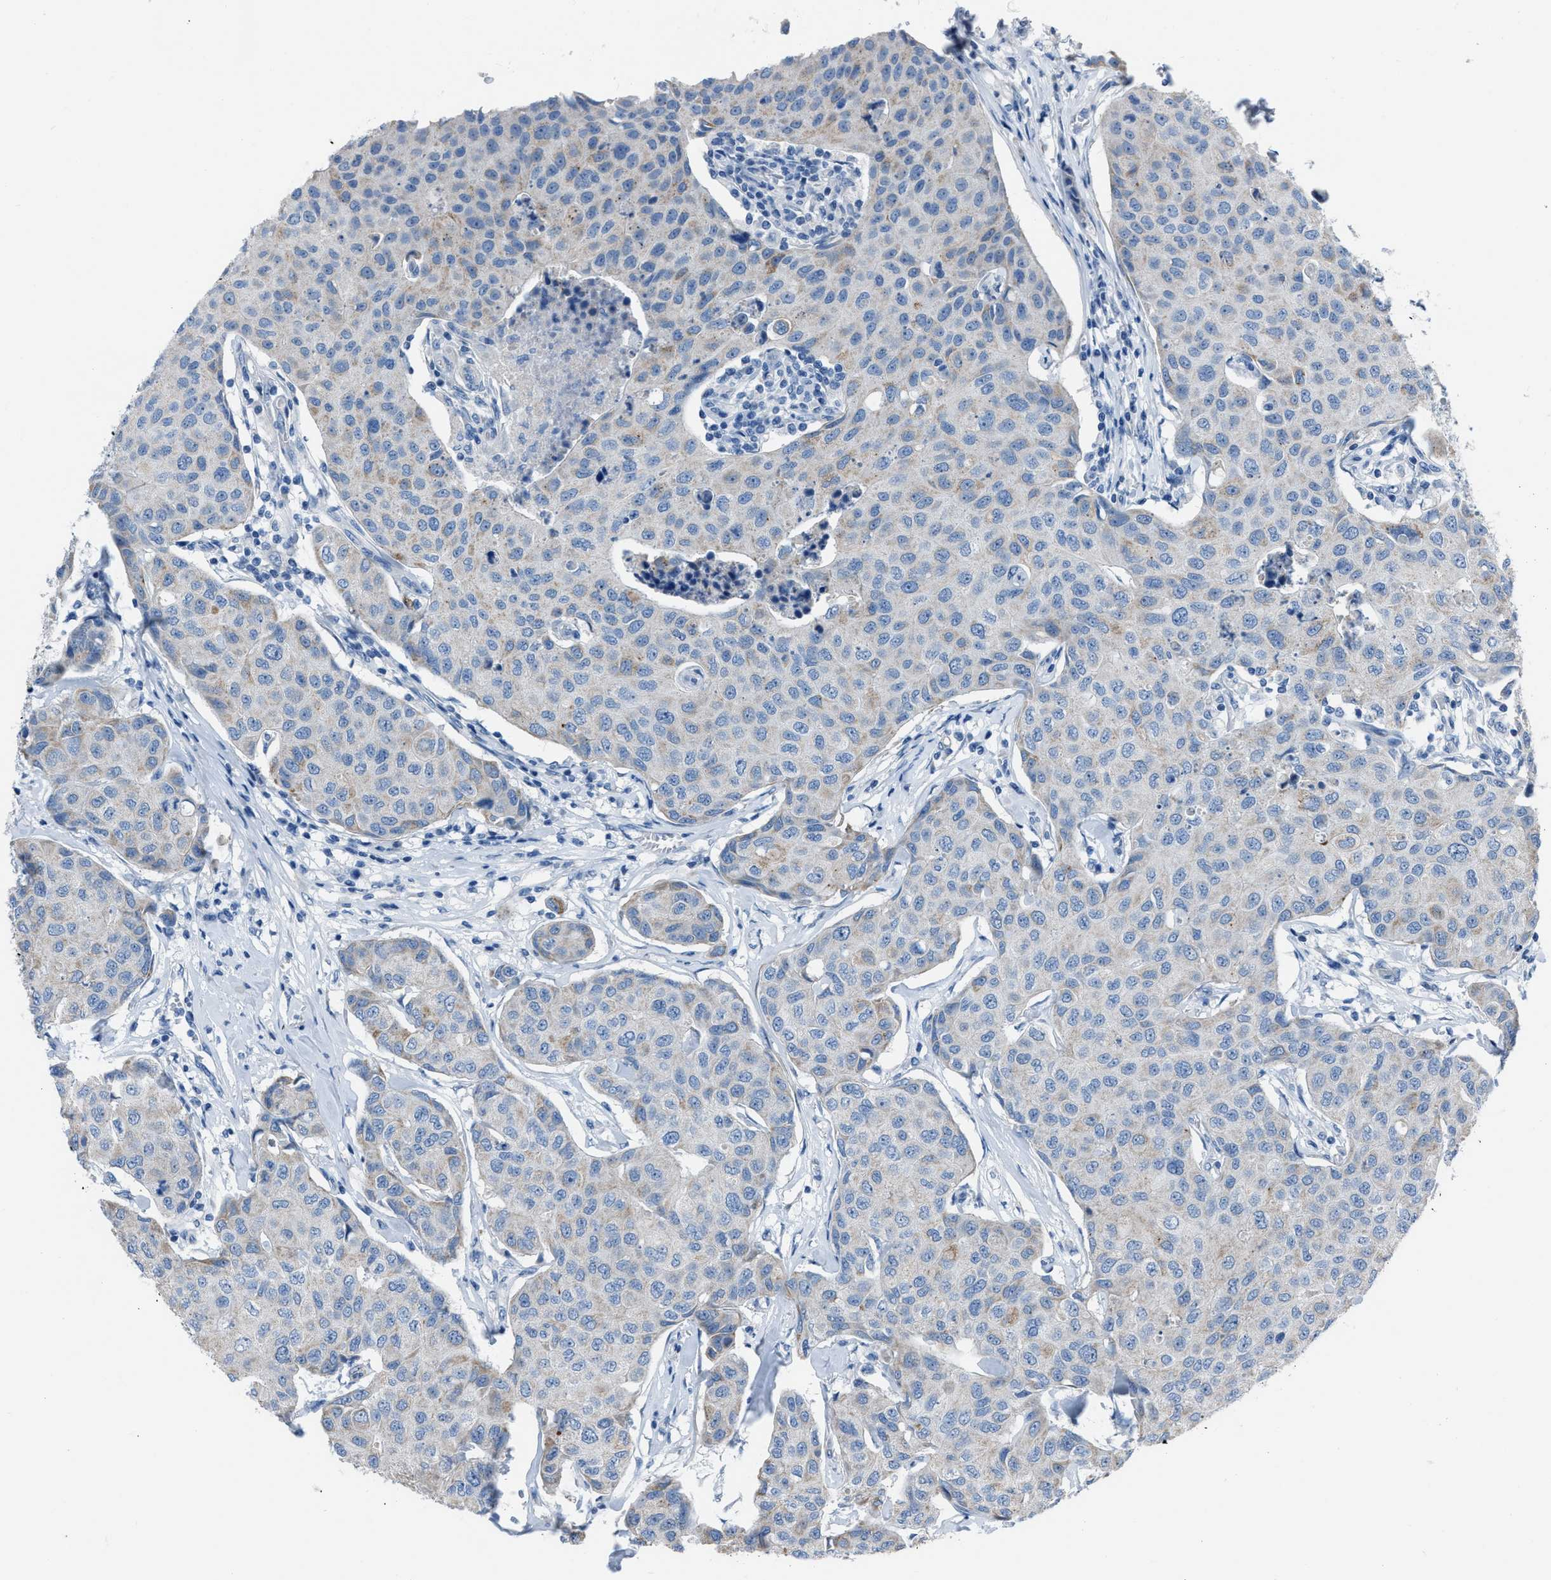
{"staining": {"intensity": "weak", "quantity": "<25%", "location": "cytoplasmic/membranous"}, "tissue": "breast cancer", "cell_type": "Tumor cells", "image_type": "cancer", "snomed": [{"axis": "morphology", "description": "Duct carcinoma"}, {"axis": "topography", "description": "Breast"}], "caption": "This is an IHC histopathology image of invasive ductal carcinoma (breast). There is no expression in tumor cells.", "gene": "SPATC1L", "patient": {"sex": "female", "age": 80}}